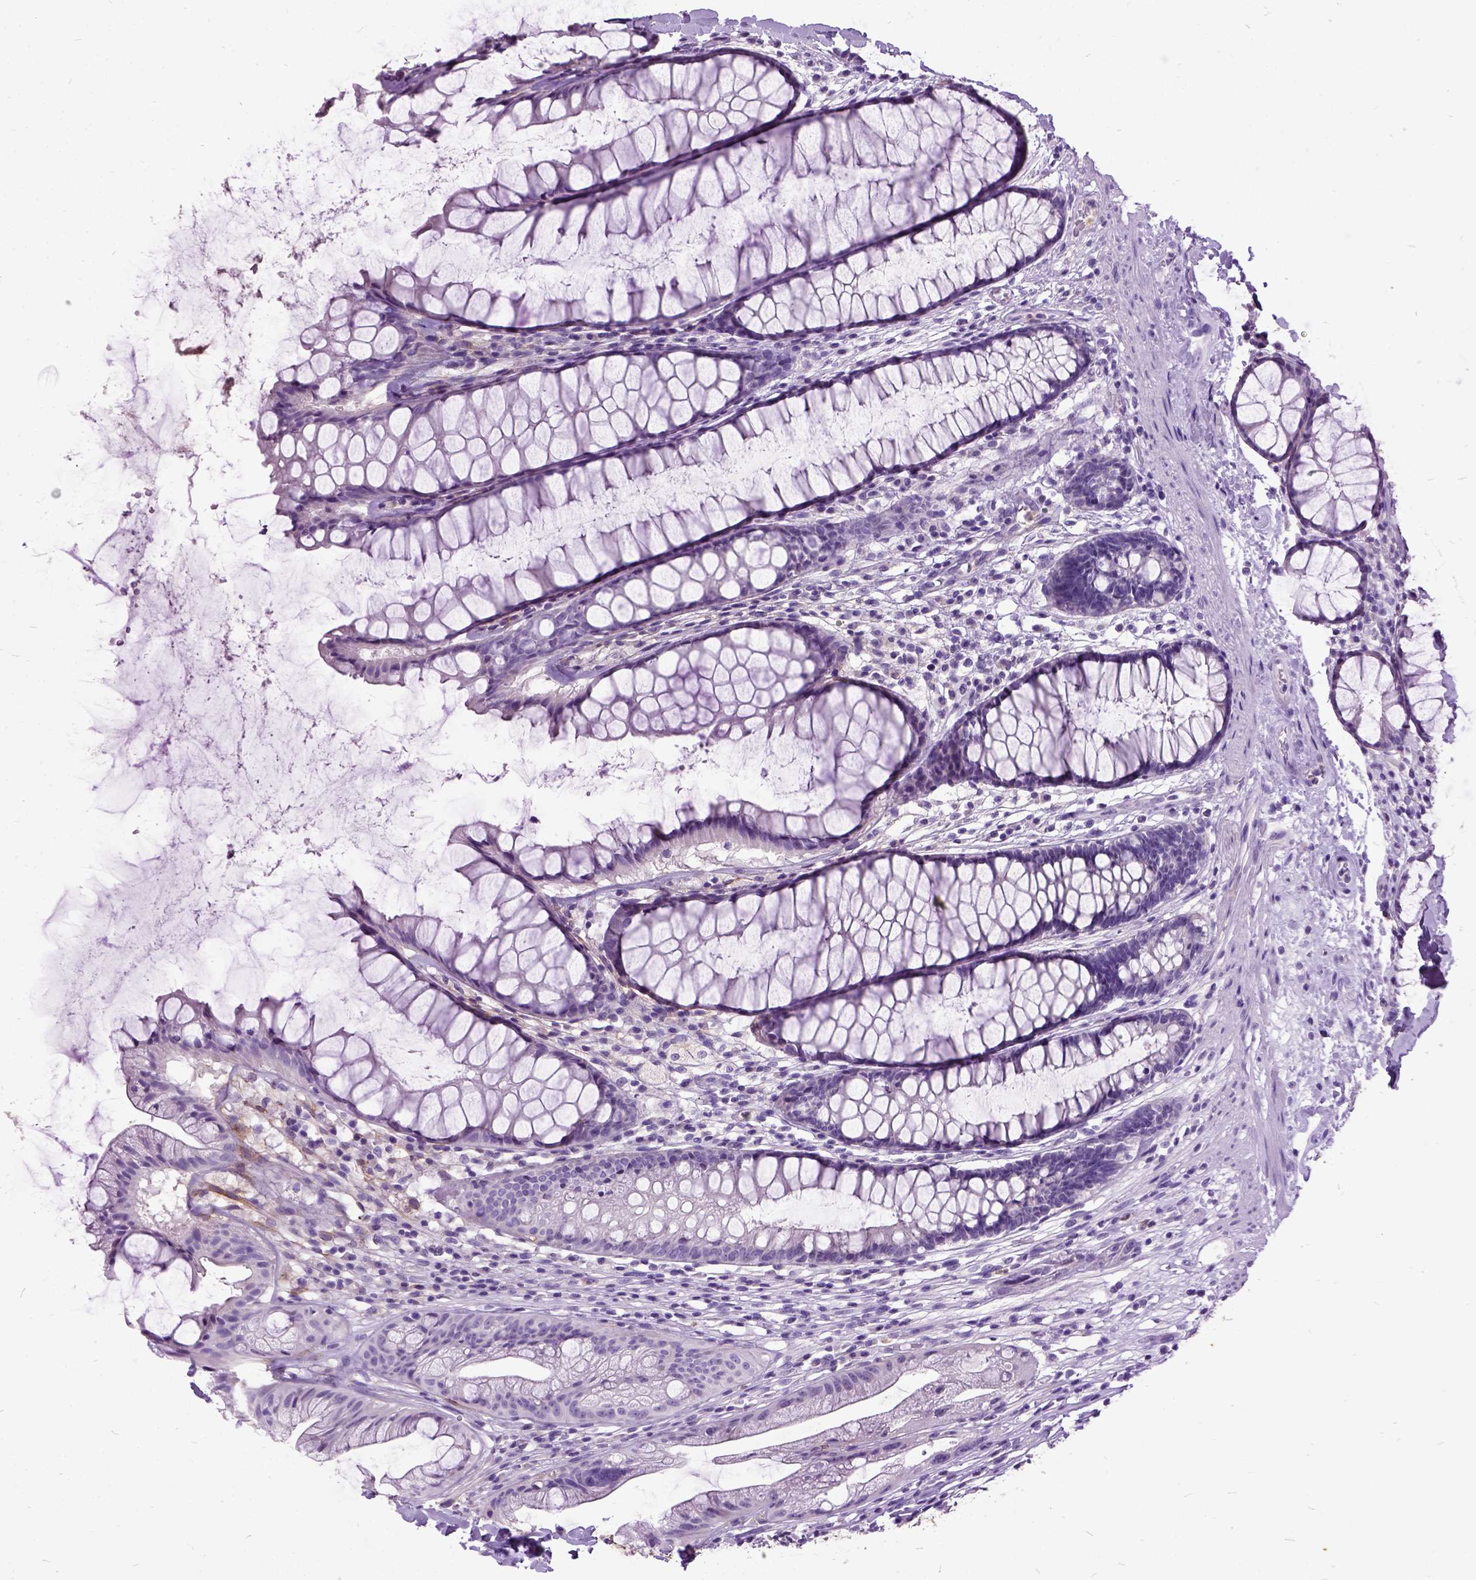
{"staining": {"intensity": "negative", "quantity": "none", "location": "none"}, "tissue": "rectum", "cell_type": "Glandular cells", "image_type": "normal", "snomed": [{"axis": "morphology", "description": "Normal tissue, NOS"}, {"axis": "topography", "description": "Rectum"}], "caption": "IHC image of normal human rectum stained for a protein (brown), which exhibits no positivity in glandular cells. (Brightfield microscopy of DAB immunohistochemistry (IHC) at high magnification).", "gene": "MME", "patient": {"sex": "male", "age": 72}}